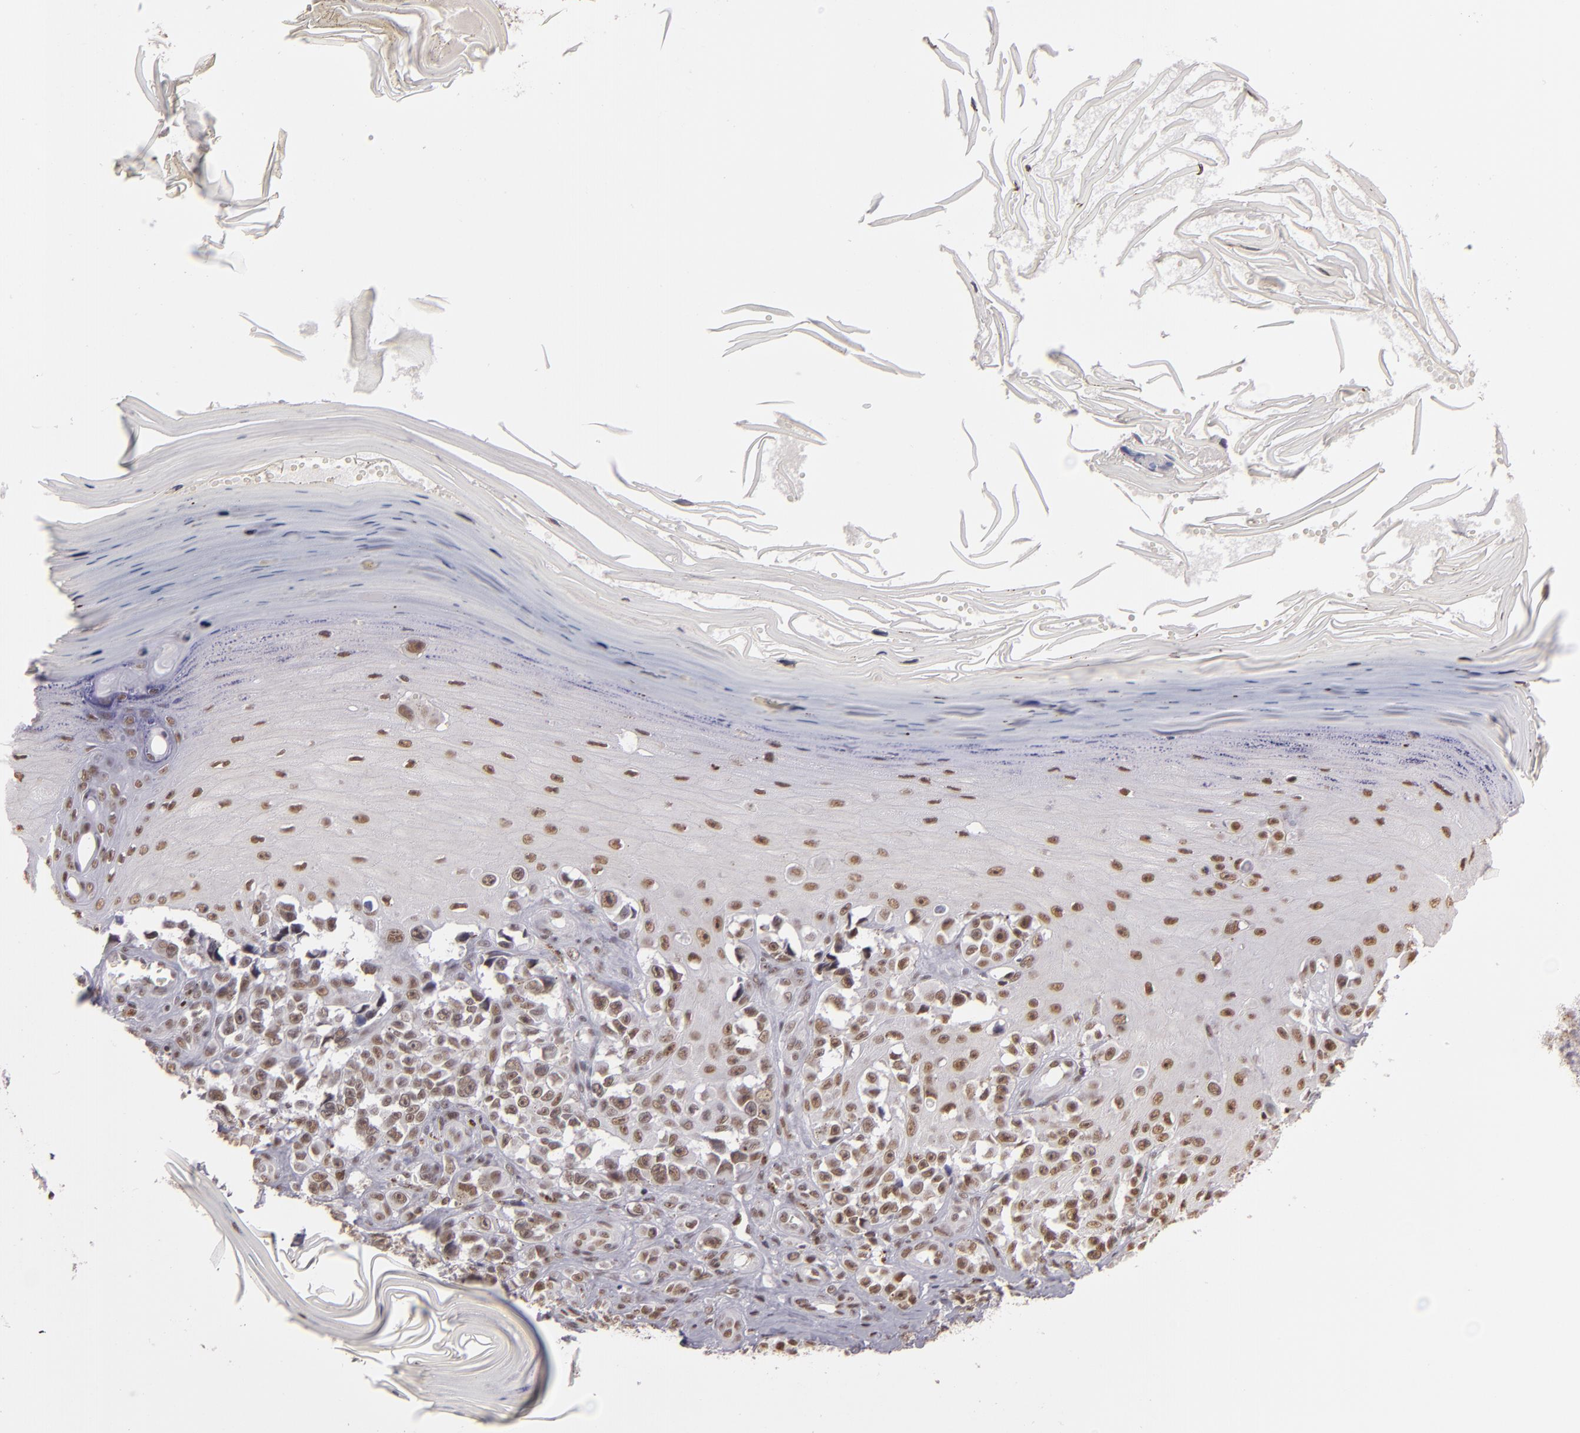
{"staining": {"intensity": "weak", "quantity": ">75%", "location": "nuclear"}, "tissue": "melanoma", "cell_type": "Tumor cells", "image_type": "cancer", "snomed": [{"axis": "morphology", "description": "Malignant melanoma, NOS"}, {"axis": "topography", "description": "Skin"}], "caption": "Malignant melanoma stained with a protein marker displays weak staining in tumor cells.", "gene": "INTS6", "patient": {"sex": "female", "age": 82}}